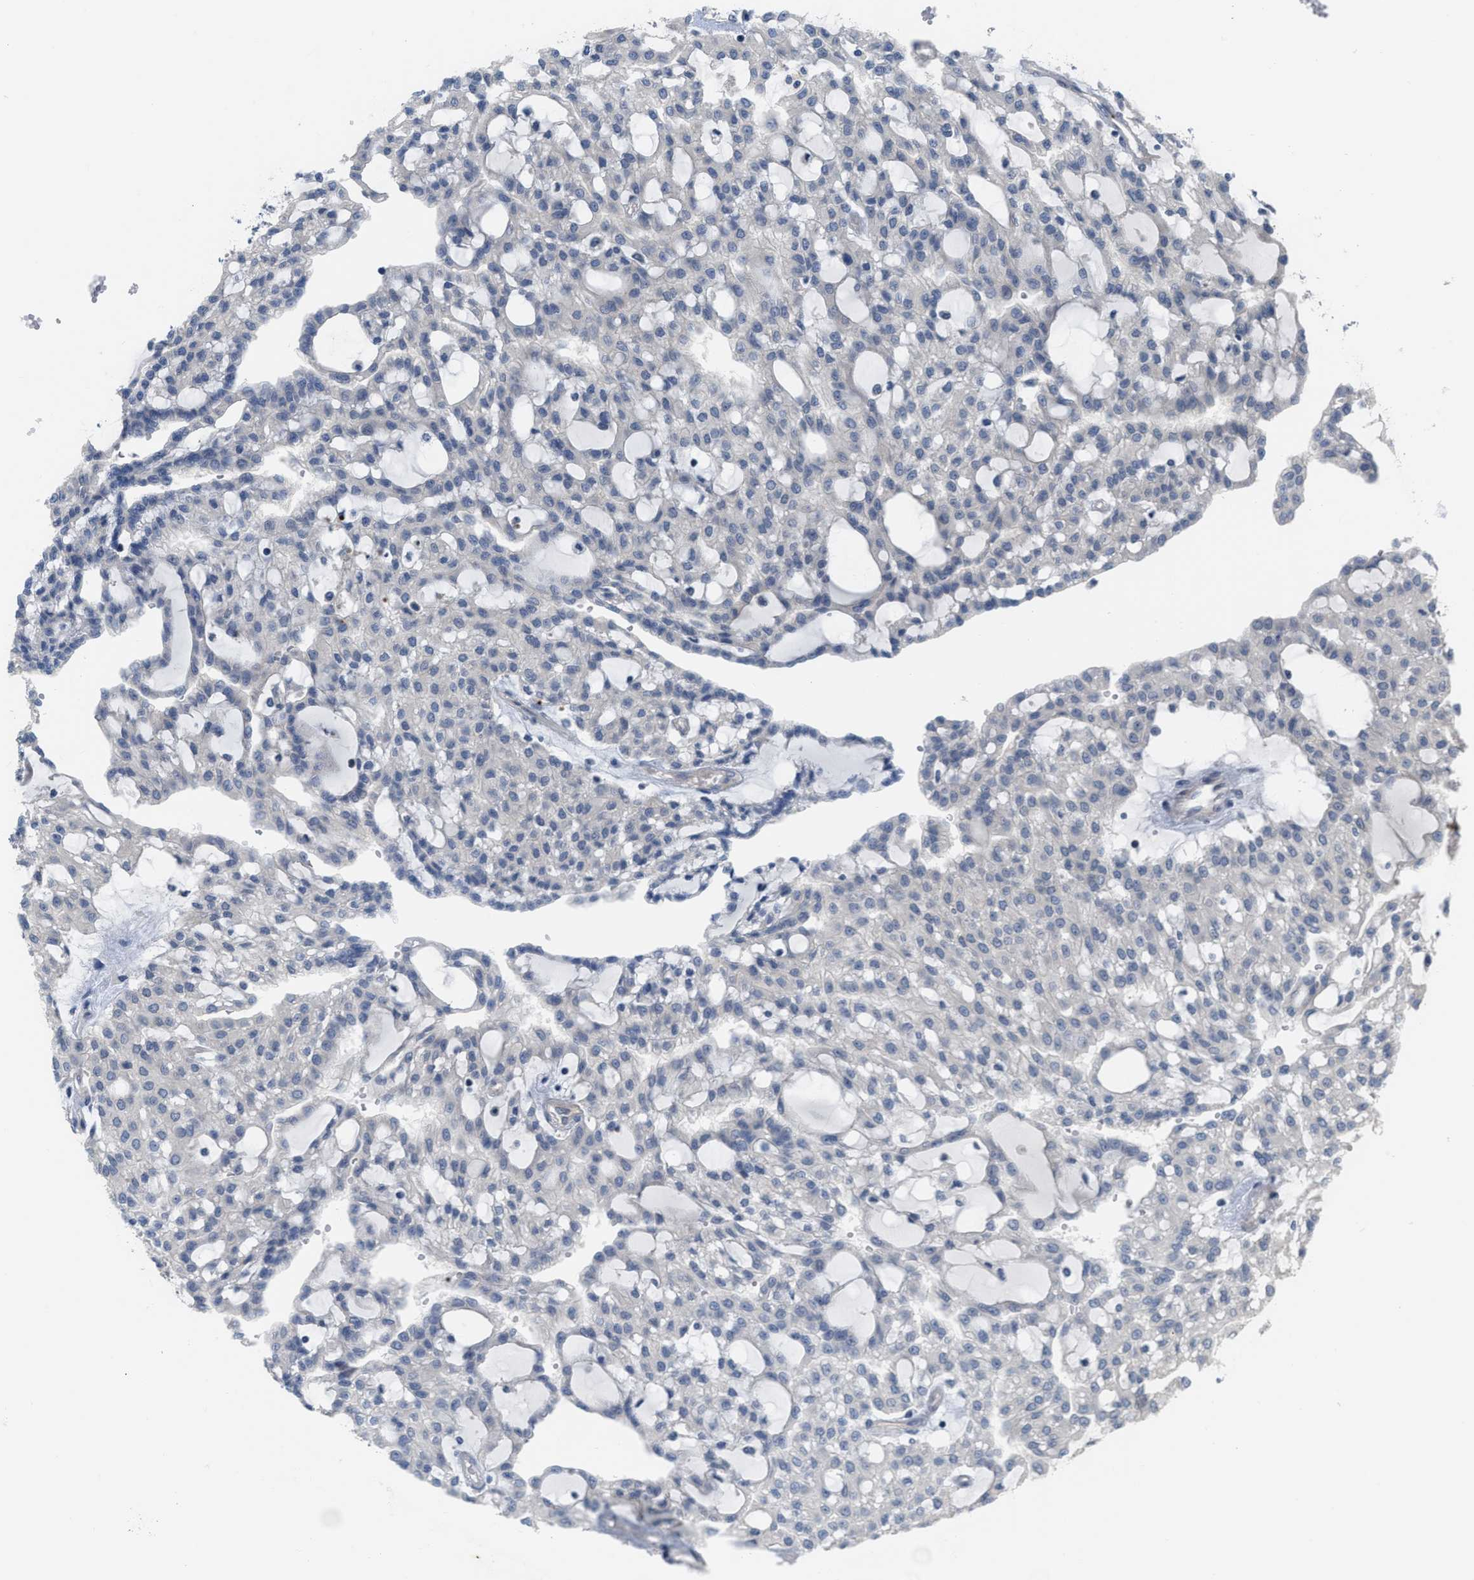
{"staining": {"intensity": "negative", "quantity": "none", "location": "none"}, "tissue": "renal cancer", "cell_type": "Tumor cells", "image_type": "cancer", "snomed": [{"axis": "morphology", "description": "Adenocarcinoma, NOS"}, {"axis": "topography", "description": "Kidney"}], "caption": "The immunohistochemistry (IHC) photomicrograph has no significant expression in tumor cells of adenocarcinoma (renal) tissue.", "gene": "TNFAIP1", "patient": {"sex": "male", "age": 63}}